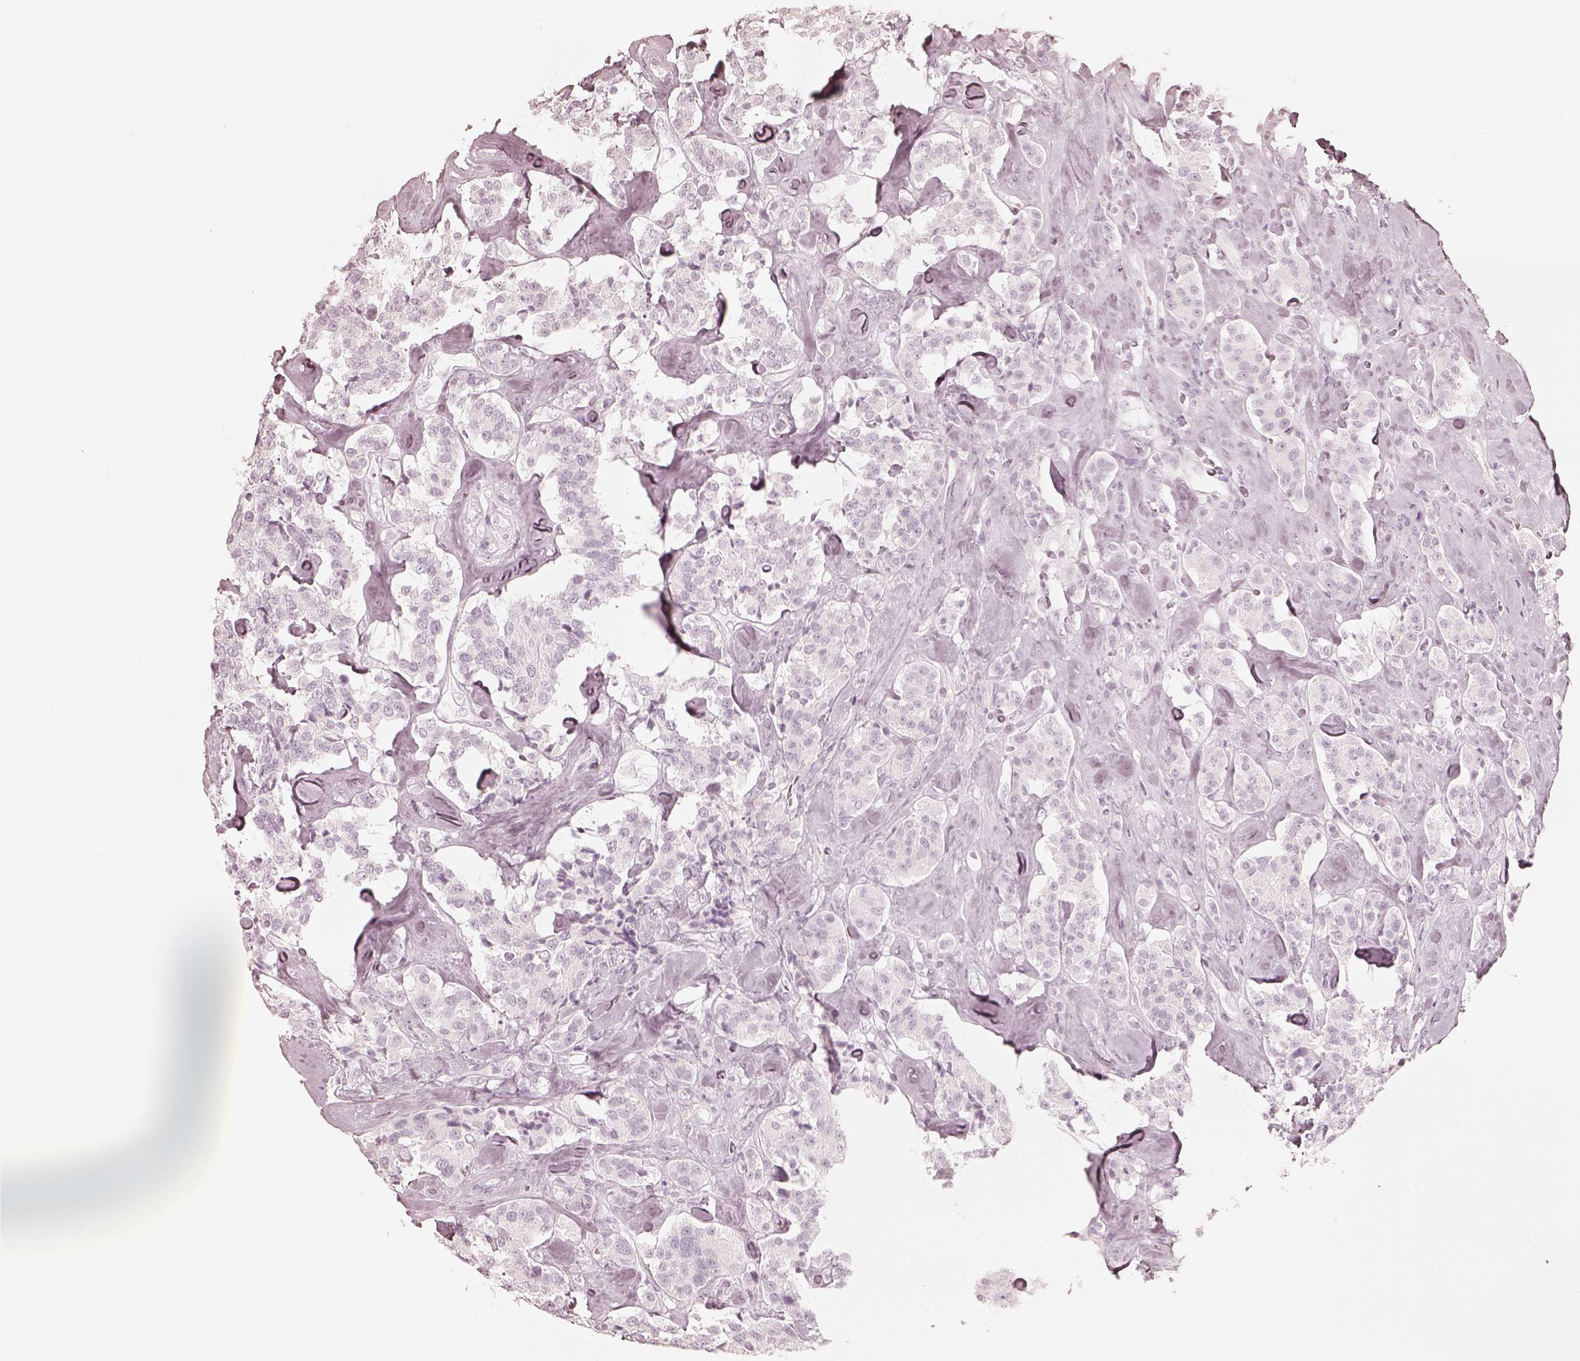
{"staining": {"intensity": "negative", "quantity": "none", "location": "none"}, "tissue": "carcinoid", "cell_type": "Tumor cells", "image_type": "cancer", "snomed": [{"axis": "morphology", "description": "Carcinoid, malignant, NOS"}, {"axis": "topography", "description": "Pancreas"}], "caption": "Protein analysis of malignant carcinoid displays no significant expression in tumor cells. Brightfield microscopy of immunohistochemistry stained with DAB (brown) and hematoxylin (blue), captured at high magnification.", "gene": "KRT82", "patient": {"sex": "male", "age": 41}}